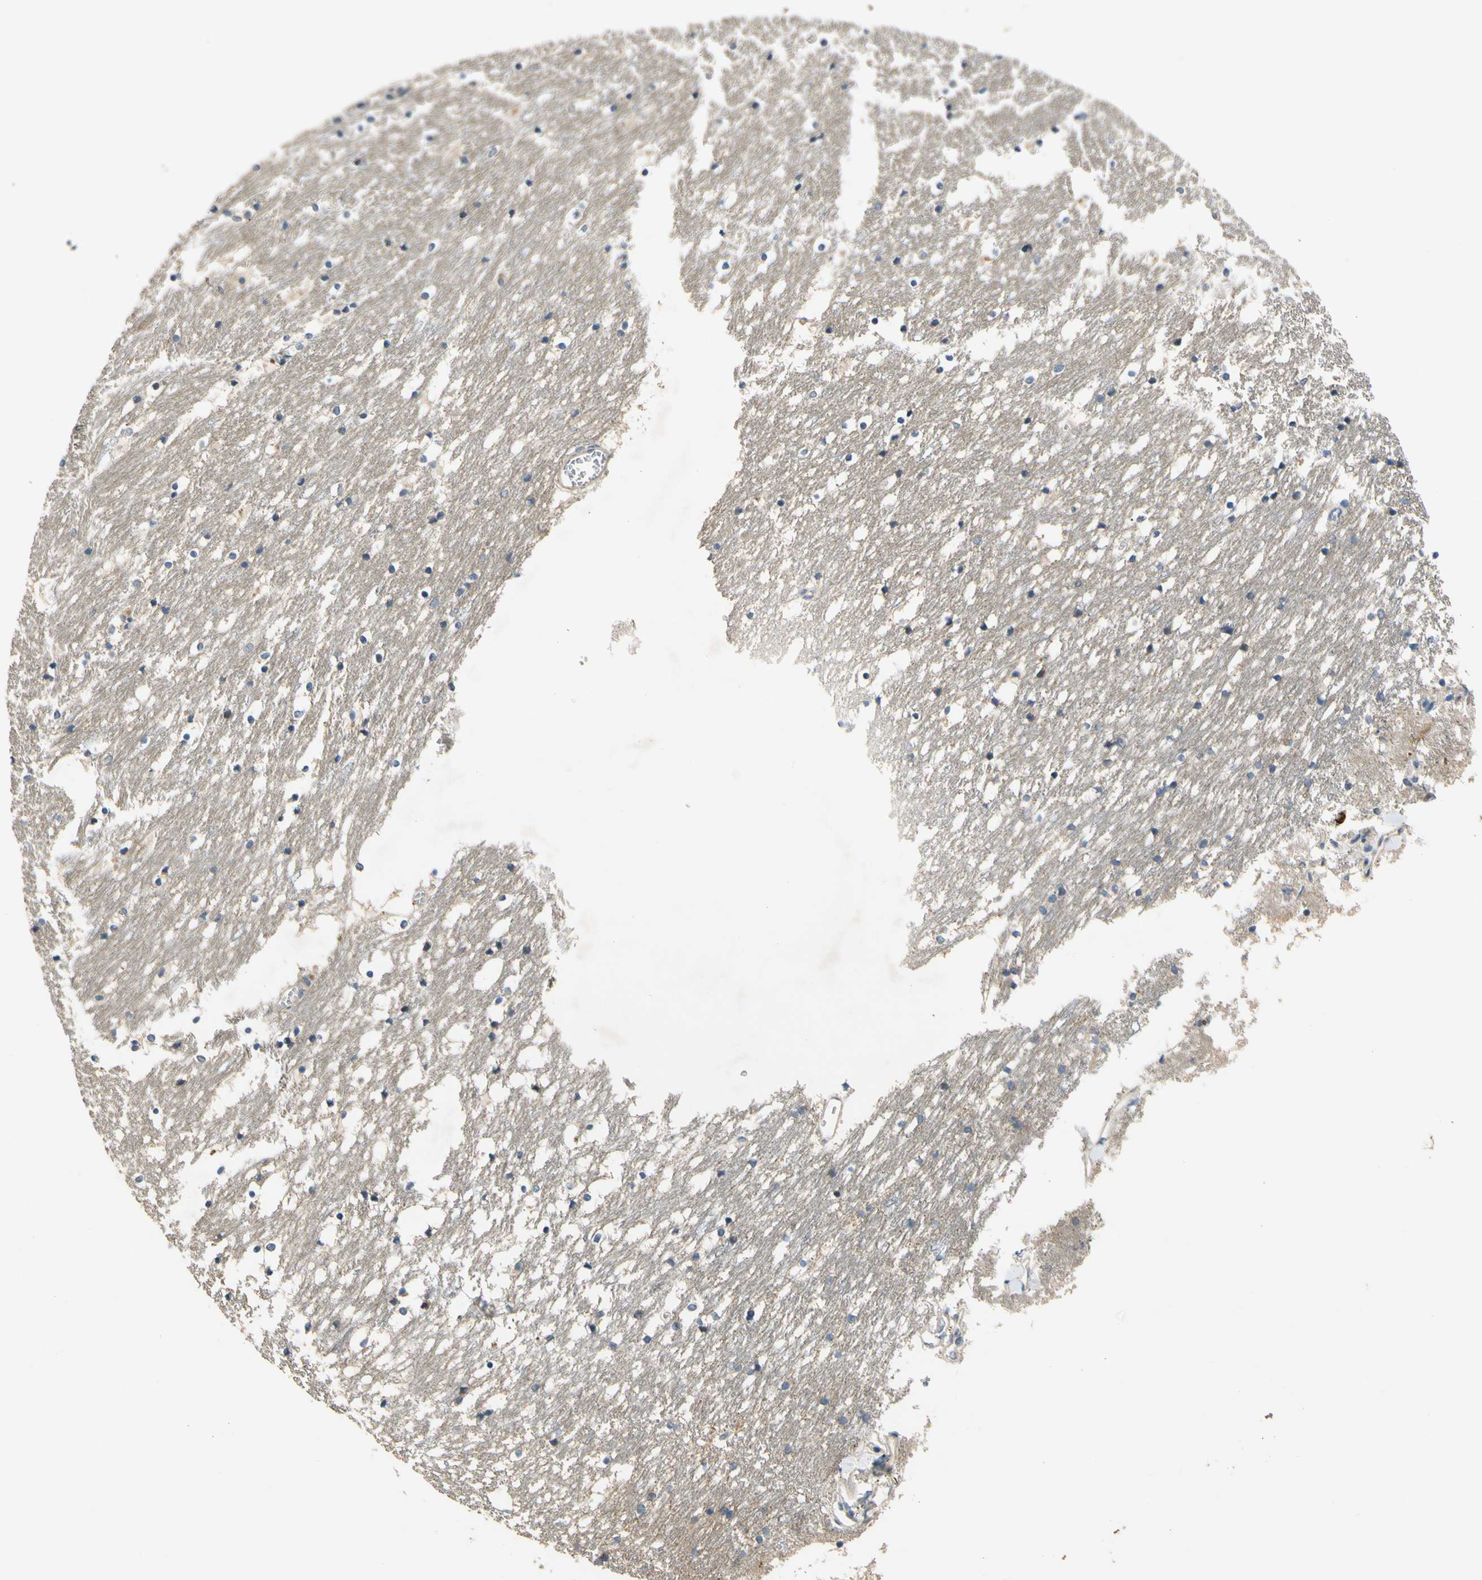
{"staining": {"intensity": "negative", "quantity": "none", "location": "none"}, "tissue": "caudate", "cell_type": "Glial cells", "image_type": "normal", "snomed": [{"axis": "morphology", "description": "Normal tissue, NOS"}, {"axis": "topography", "description": "Lateral ventricle wall"}], "caption": "Caudate was stained to show a protein in brown. There is no significant expression in glial cells. (Stains: DAB (3,3'-diaminobenzidine) immunohistochemistry with hematoxylin counter stain, Microscopy: brightfield microscopy at high magnification).", "gene": "ALKBH3", "patient": {"sex": "male", "age": 45}}